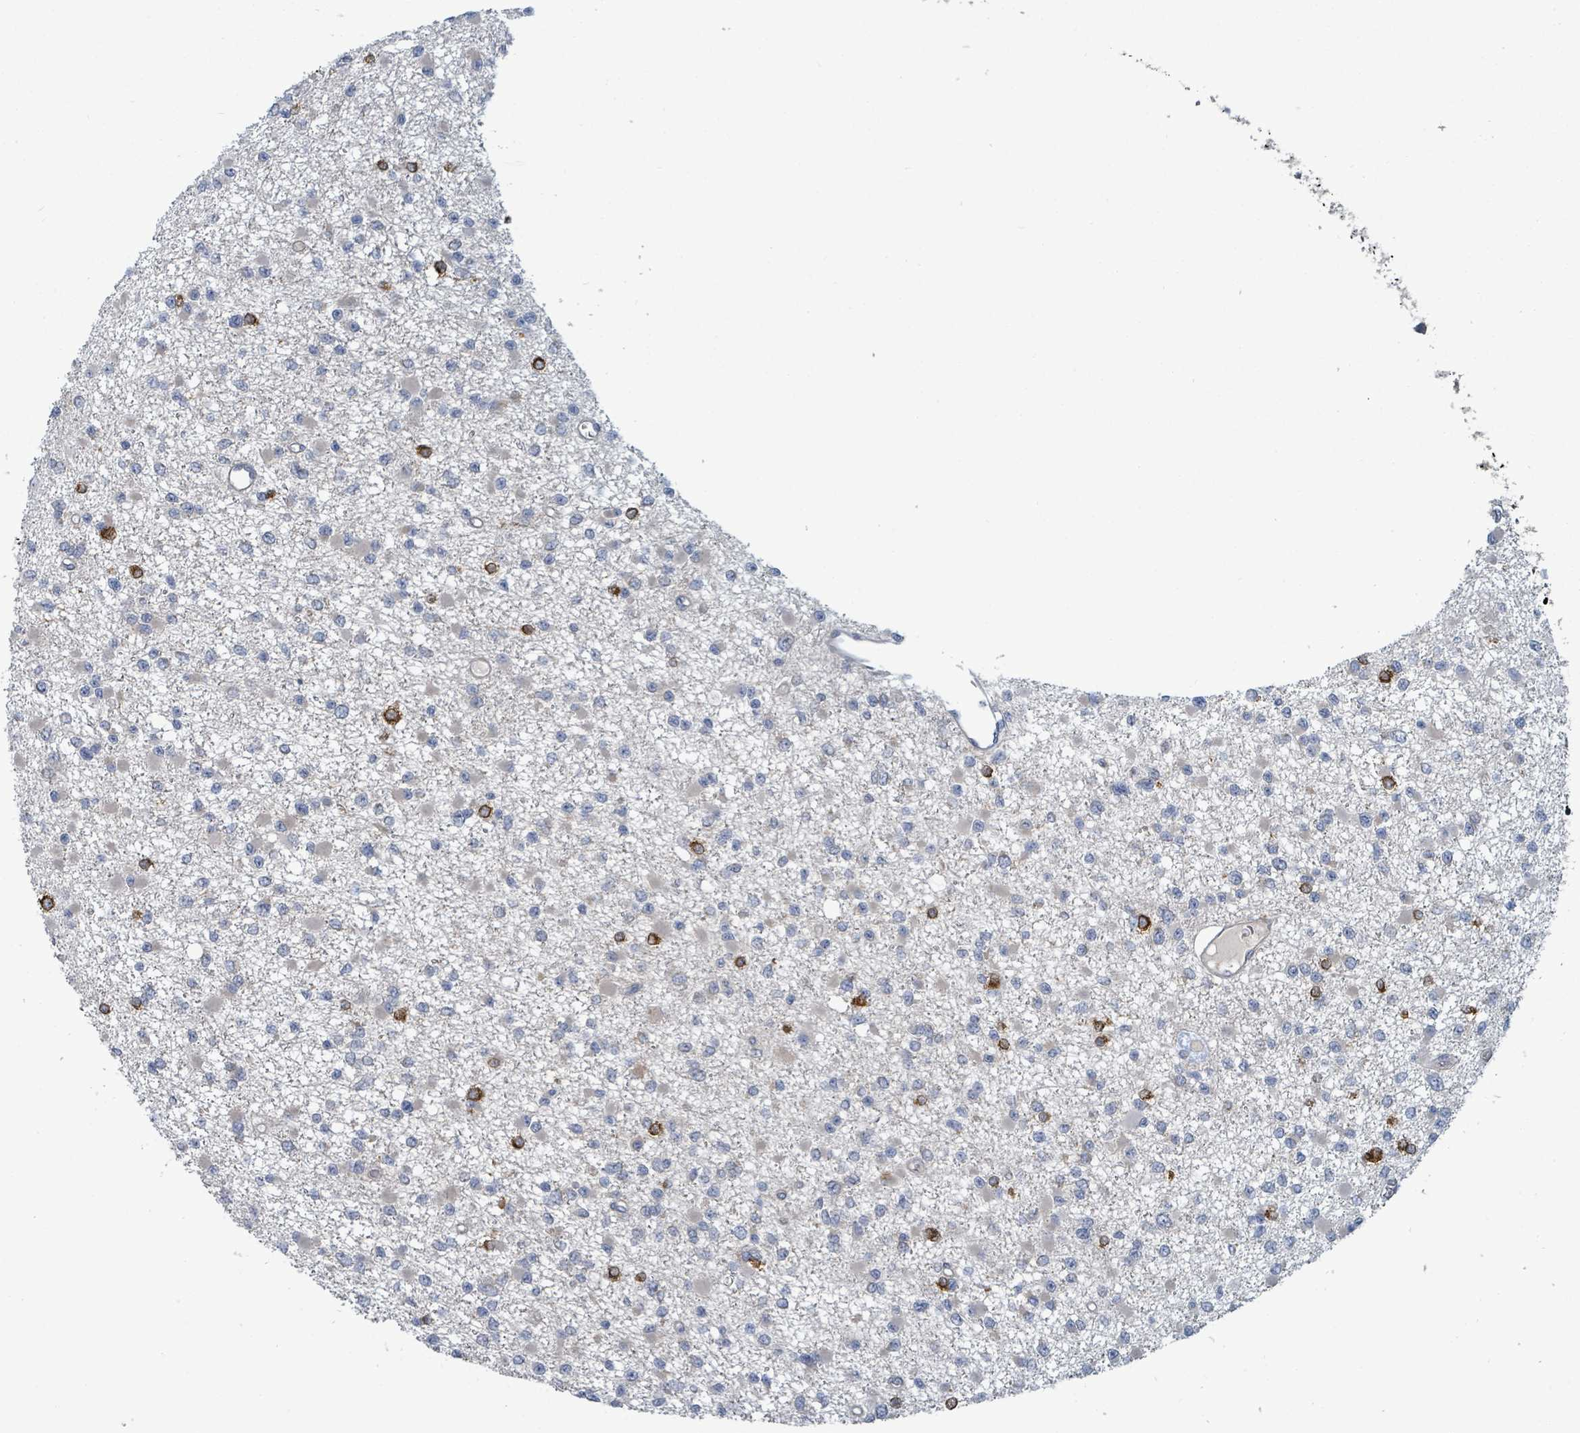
{"staining": {"intensity": "strong", "quantity": "<25%", "location": "cytoplasmic/membranous"}, "tissue": "glioma", "cell_type": "Tumor cells", "image_type": "cancer", "snomed": [{"axis": "morphology", "description": "Glioma, malignant, Low grade"}, {"axis": "topography", "description": "Brain"}], "caption": "DAB (3,3'-diaminobenzidine) immunohistochemical staining of malignant glioma (low-grade) exhibits strong cytoplasmic/membranous protein staining in approximately <25% of tumor cells. (Brightfield microscopy of DAB IHC at high magnification).", "gene": "TRDMT1", "patient": {"sex": "female", "age": 22}}